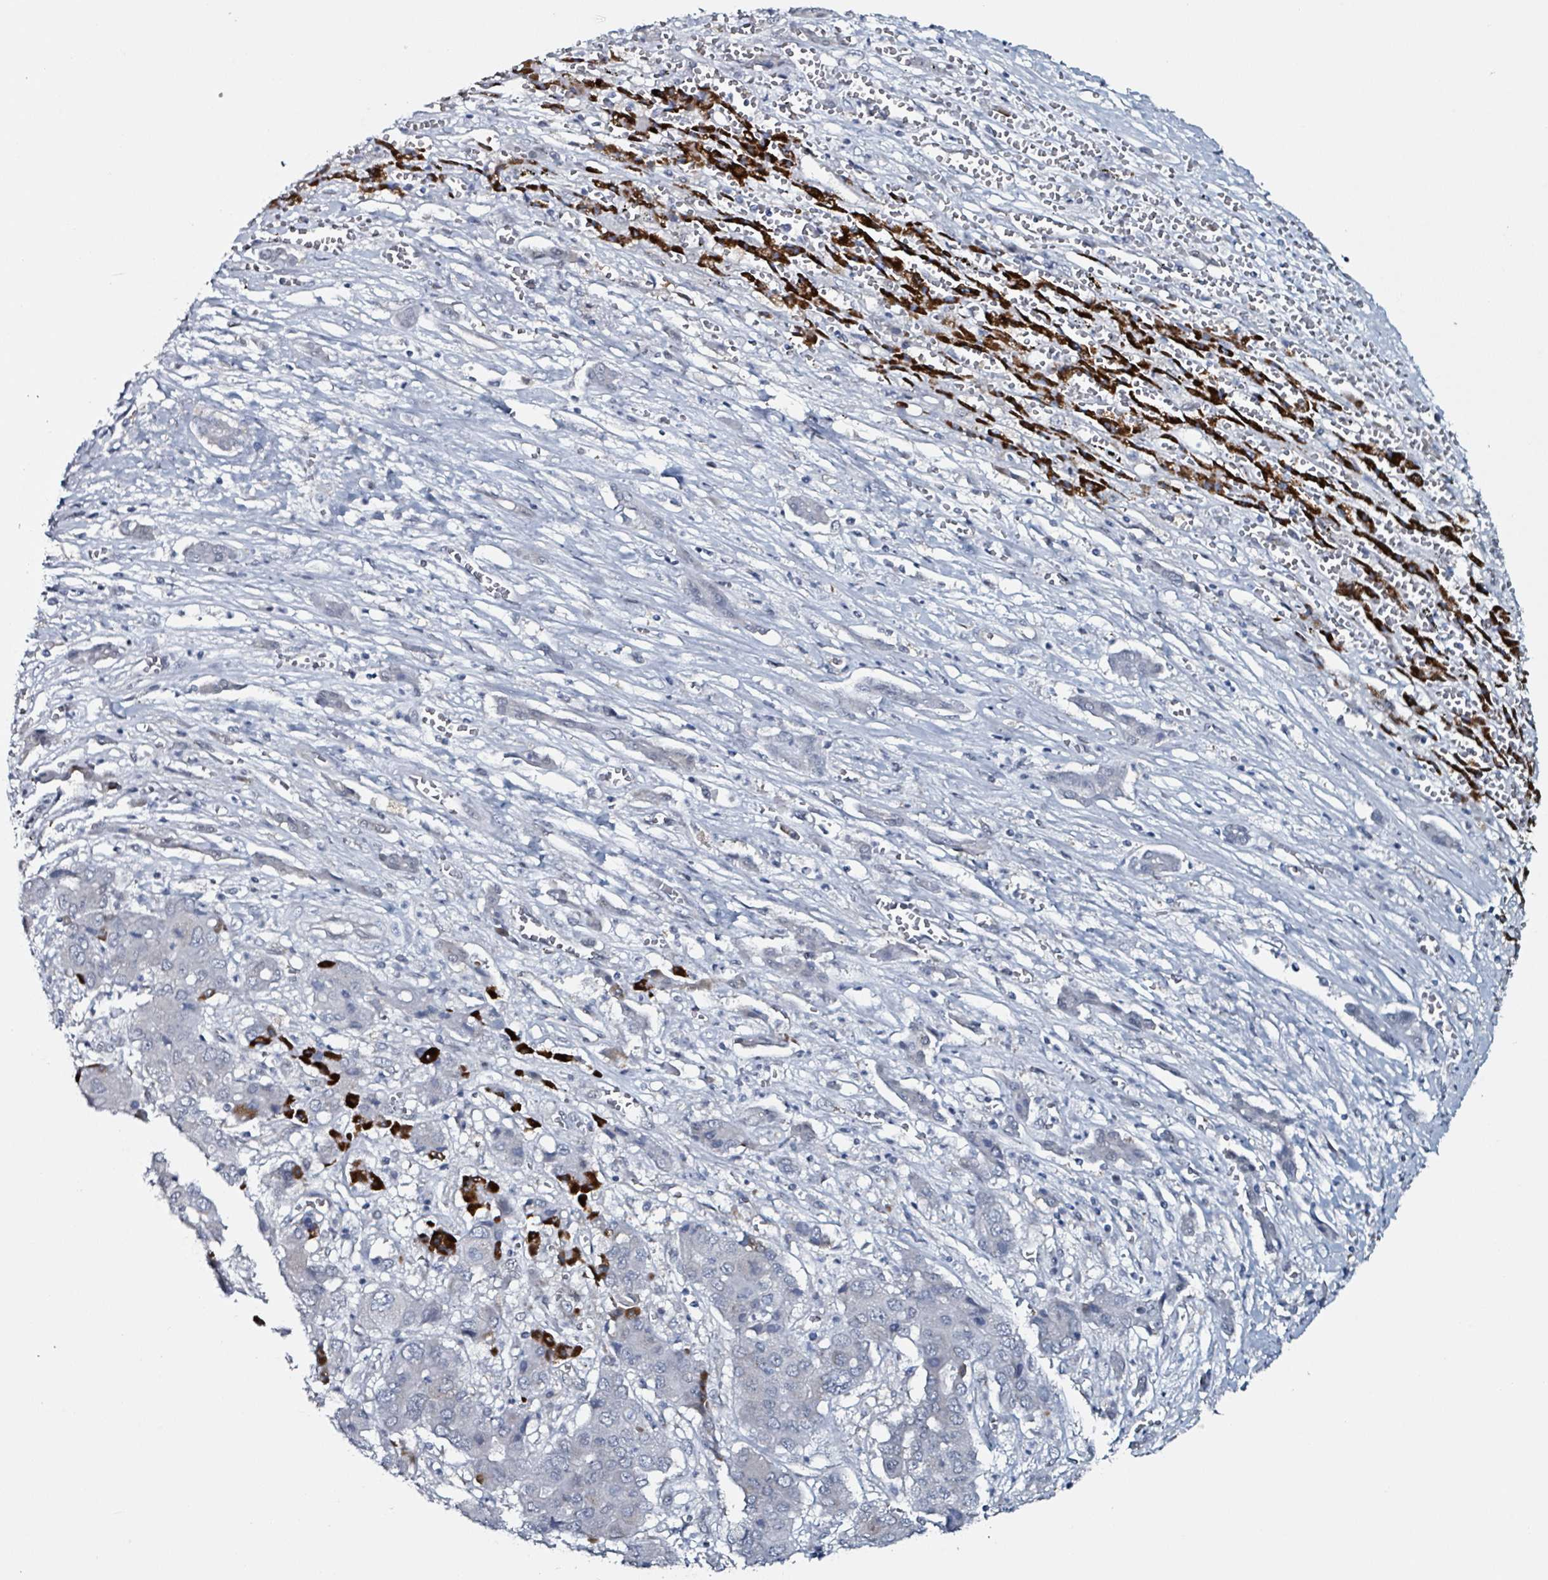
{"staining": {"intensity": "strong", "quantity": "<25%", "location": "cytoplasmic/membranous"}, "tissue": "liver cancer", "cell_type": "Tumor cells", "image_type": "cancer", "snomed": [{"axis": "morphology", "description": "Cholangiocarcinoma"}, {"axis": "topography", "description": "Liver"}], "caption": "High-magnification brightfield microscopy of liver cholangiocarcinoma stained with DAB (3,3'-diaminobenzidine) (brown) and counterstained with hematoxylin (blue). tumor cells exhibit strong cytoplasmic/membranous positivity is present in about<25% of cells.", "gene": "B3GAT3", "patient": {"sex": "male", "age": 67}}